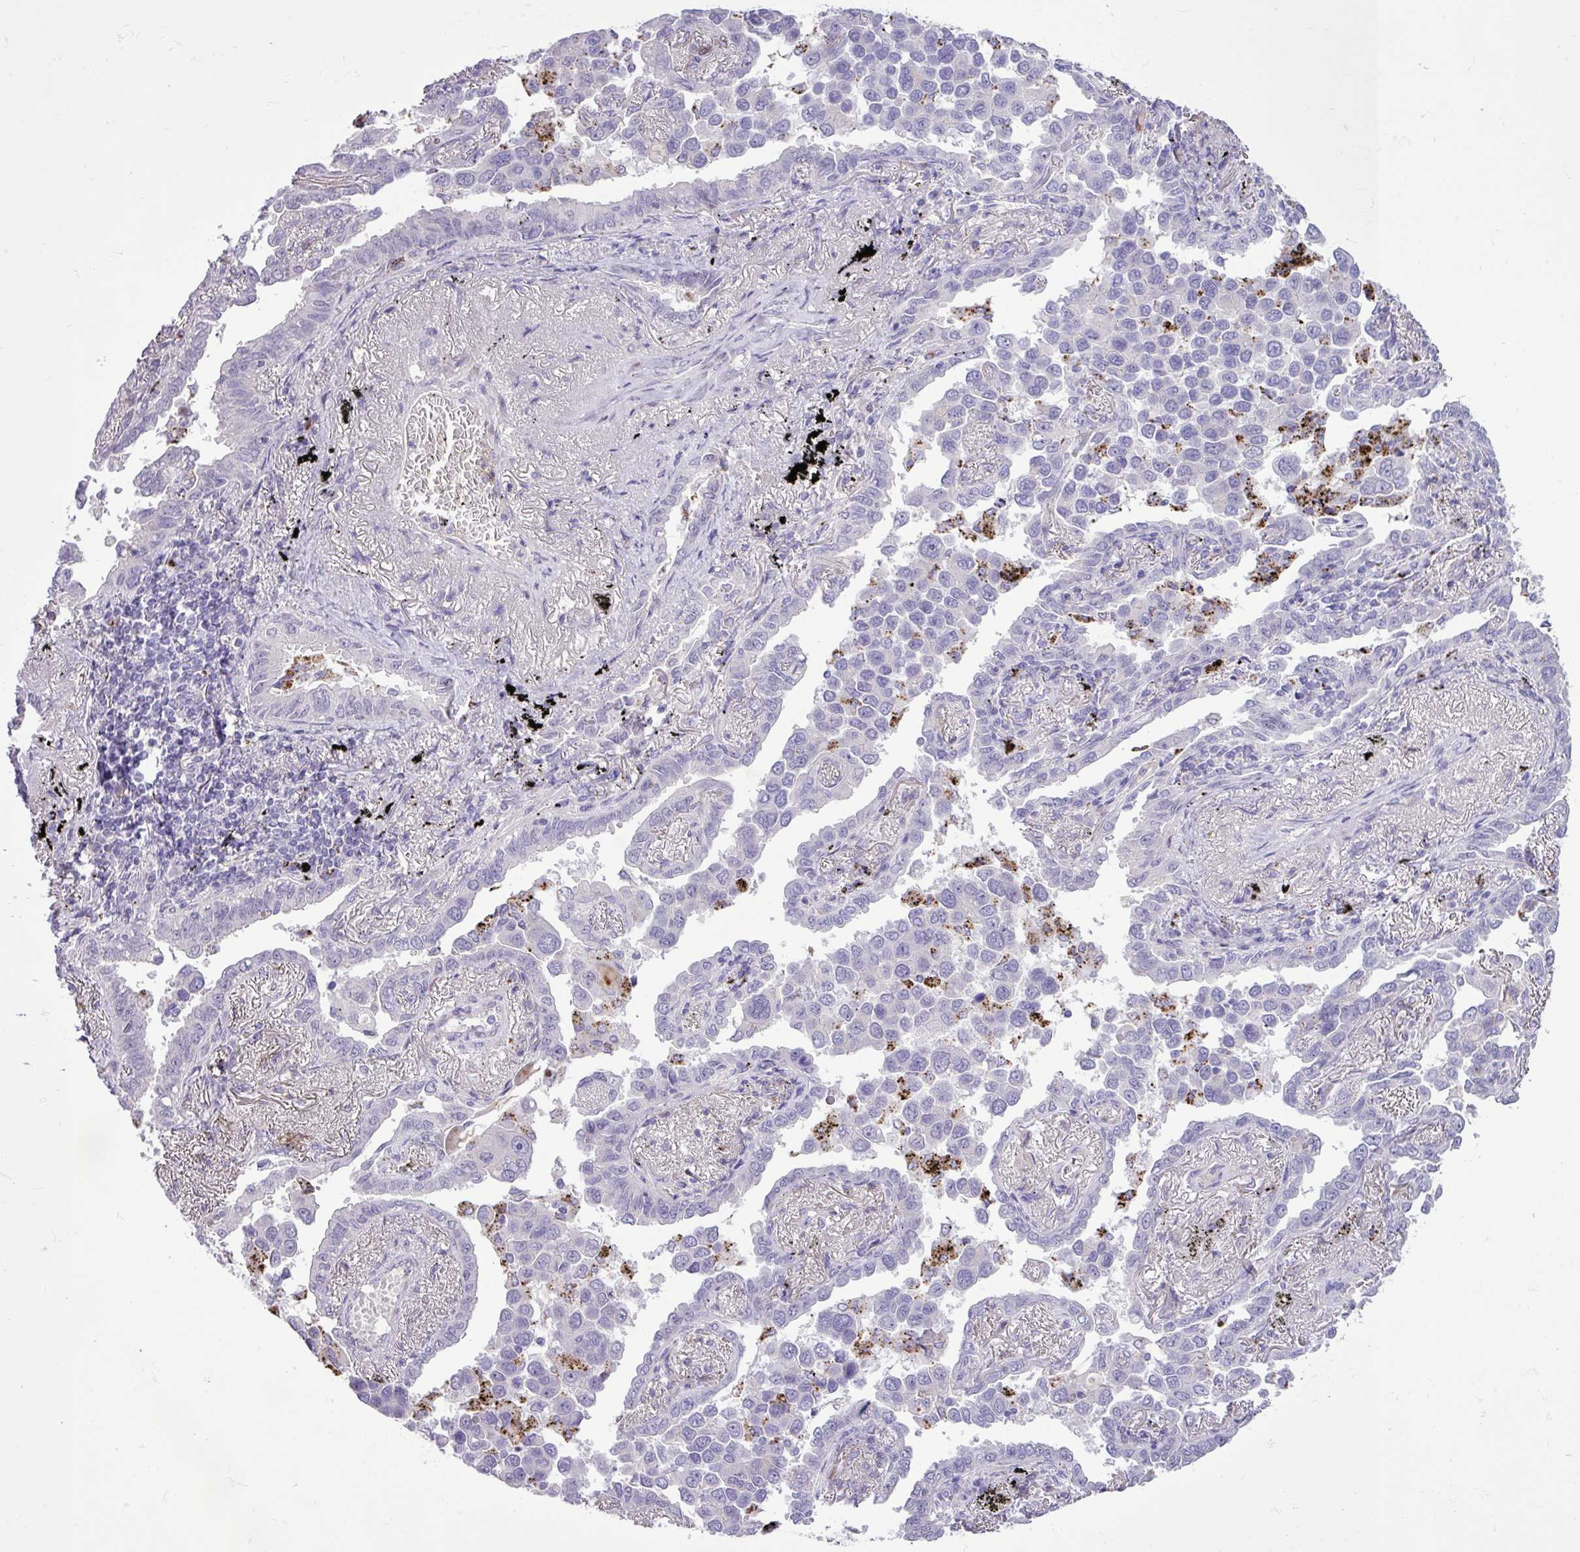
{"staining": {"intensity": "negative", "quantity": "none", "location": "none"}, "tissue": "lung cancer", "cell_type": "Tumor cells", "image_type": "cancer", "snomed": [{"axis": "morphology", "description": "Adenocarcinoma, NOS"}, {"axis": "topography", "description": "Lung"}], "caption": "Tumor cells show no significant staining in adenocarcinoma (lung). (Stains: DAB (3,3'-diaminobenzidine) immunohistochemistry (IHC) with hematoxylin counter stain, Microscopy: brightfield microscopy at high magnification).", "gene": "CD248", "patient": {"sex": "male", "age": 67}}